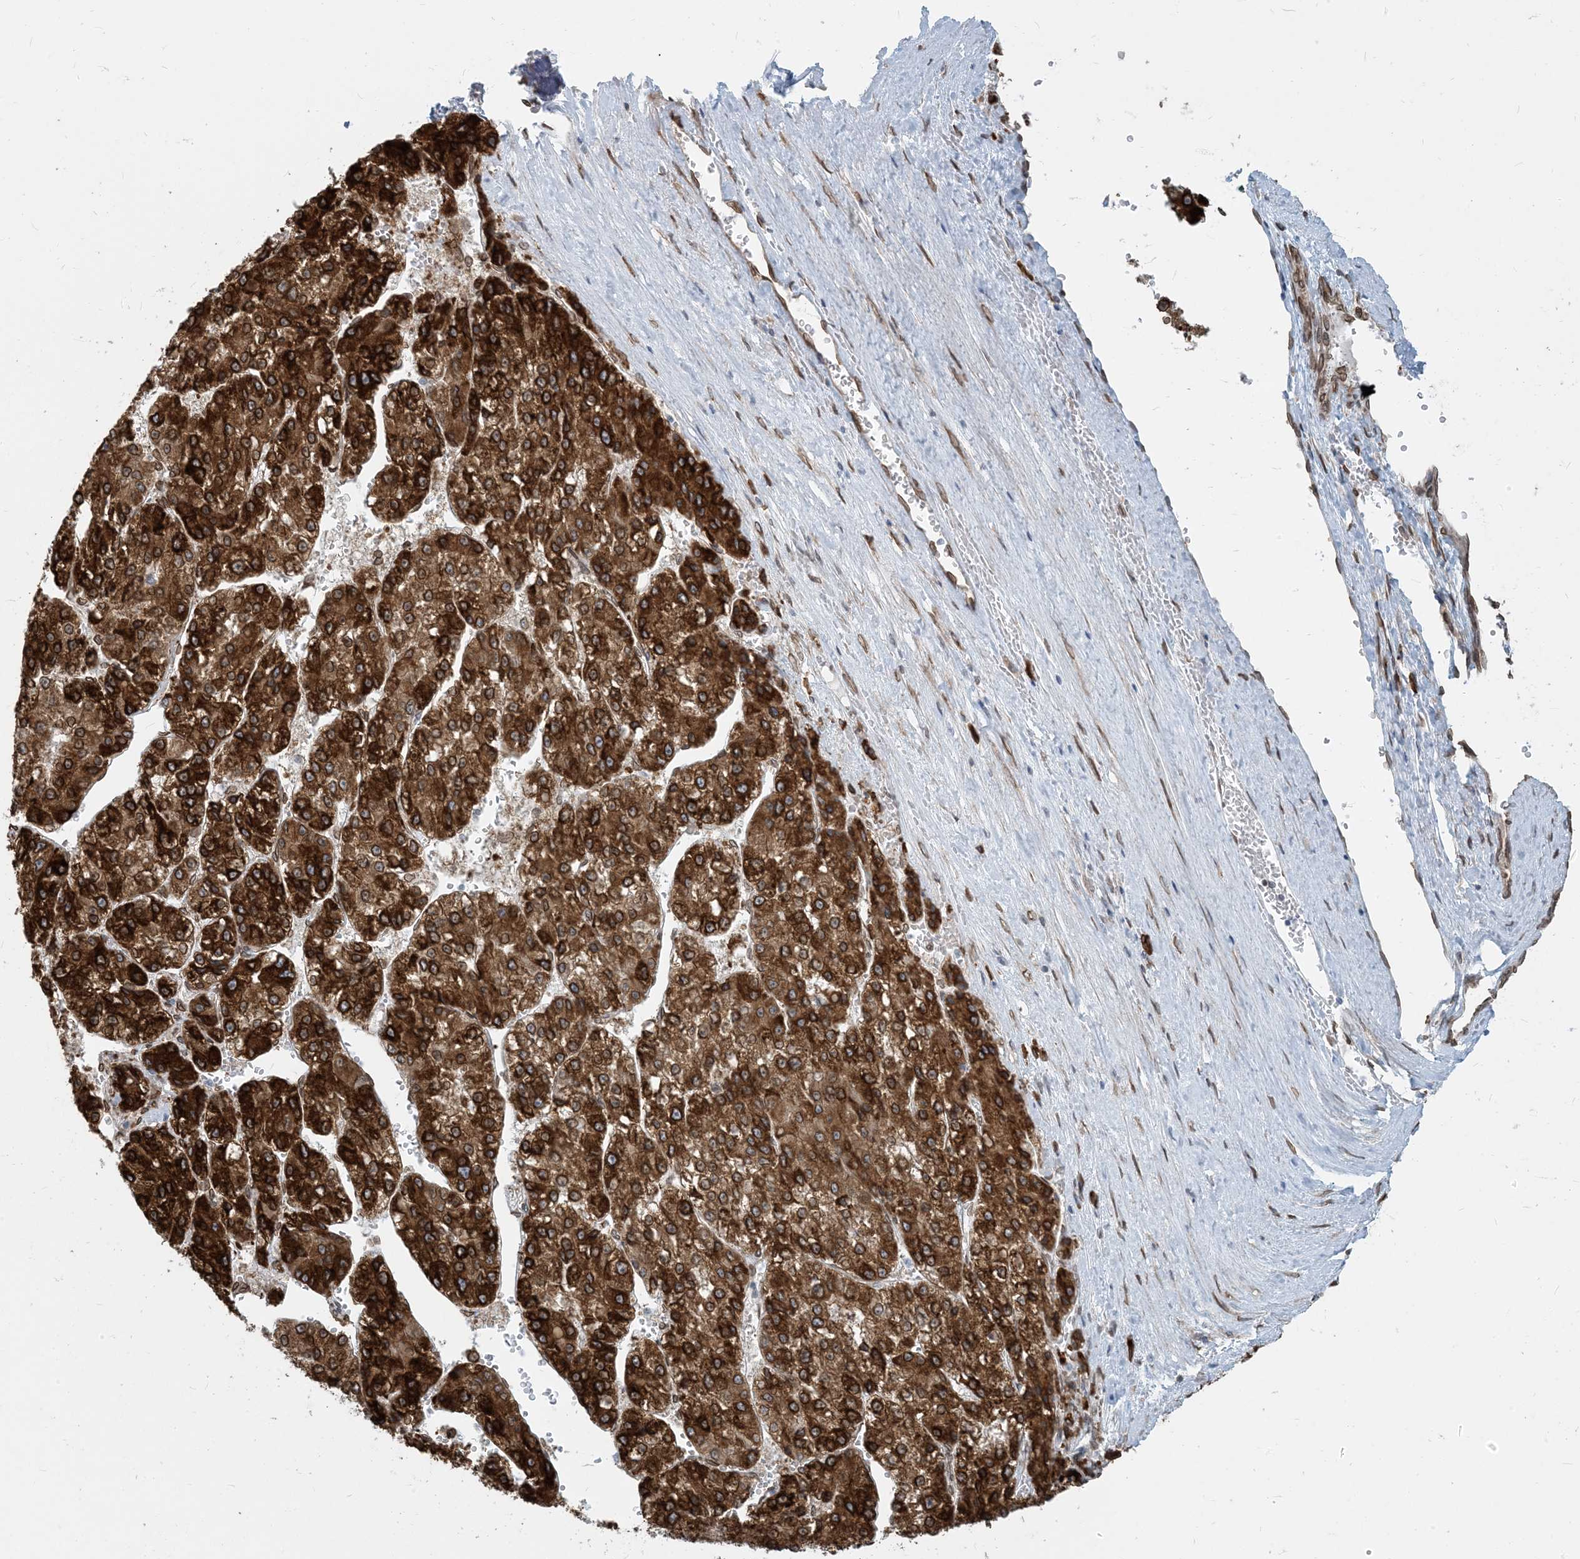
{"staining": {"intensity": "strong", "quantity": ">75%", "location": "cytoplasmic/membranous,nuclear"}, "tissue": "liver cancer", "cell_type": "Tumor cells", "image_type": "cancer", "snomed": [{"axis": "morphology", "description": "Carcinoma, Hepatocellular, NOS"}, {"axis": "topography", "description": "Liver"}], "caption": "Immunohistochemical staining of human liver hepatocellular carcinoma shows high levels of strong cytoplasmic/membranous and nuclear protein expression in about >75% of tumor cells.", "gene": "WWP1", "patient": {"sex": "female", "age": 73}}